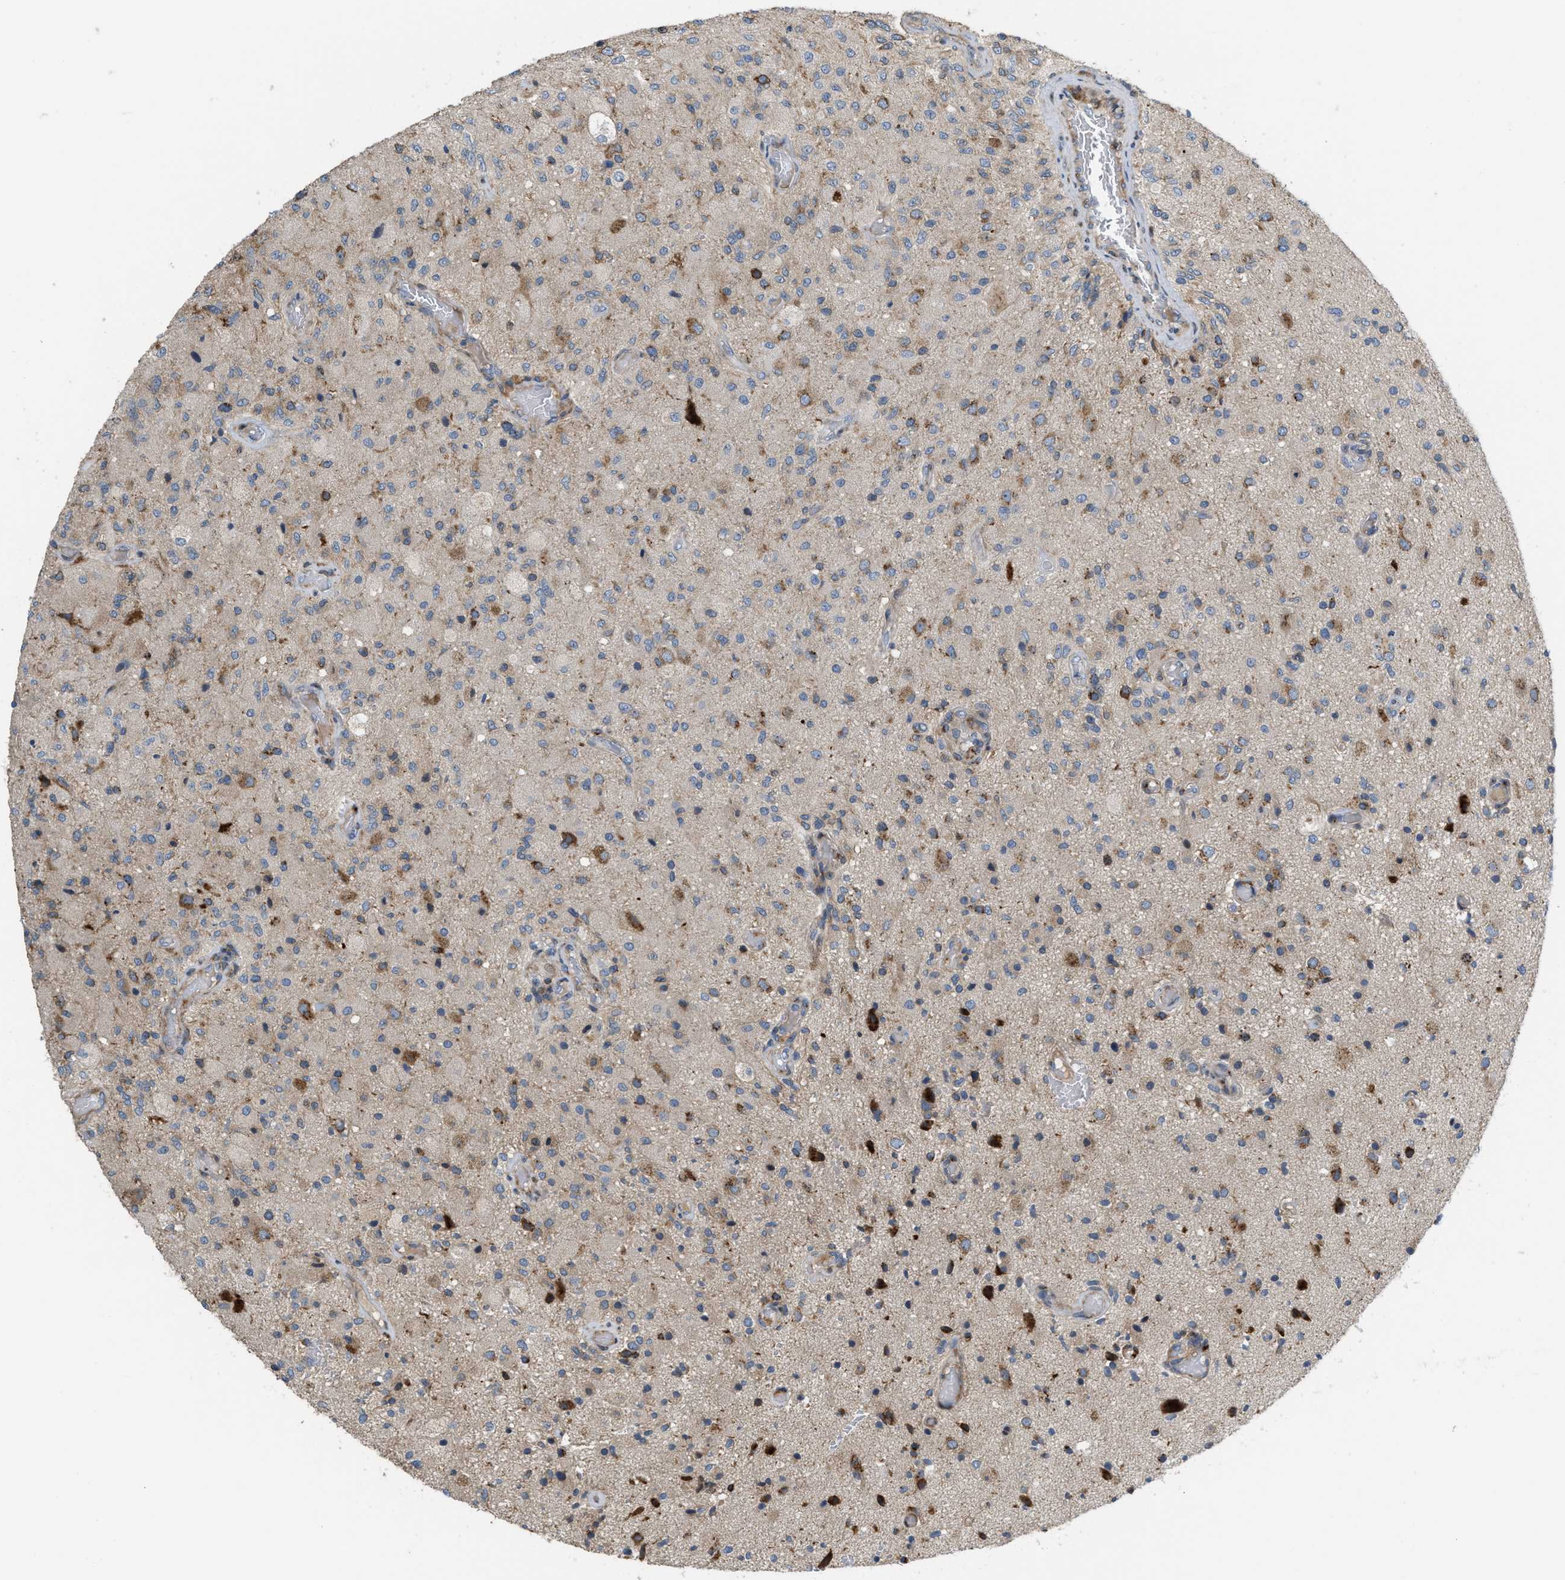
{"staining": {"intensity": "moderate", "quantity": "<25%", "location": "cytoplasmic/membranous"}, "tissue": "glioma", "cell_type": "Tumor cells", "image_type": "cancer", "snomed": [{"axis": "morphology", "description": "Normal tissue, NOS"}, {"axis": "morphology", "description": "Glioma, malignant, High grade"}, {"axis": "topography", "description": "Cerebral cortex"}], "caption": "Moderate cytoplasmic/membranous positivity for a protein is present in approximately <25% of tumor cells of malignant glioma (high-grade) using IHC.", "gene": "DIPK1A", "patient": {"sex": "male", "age": 77}}